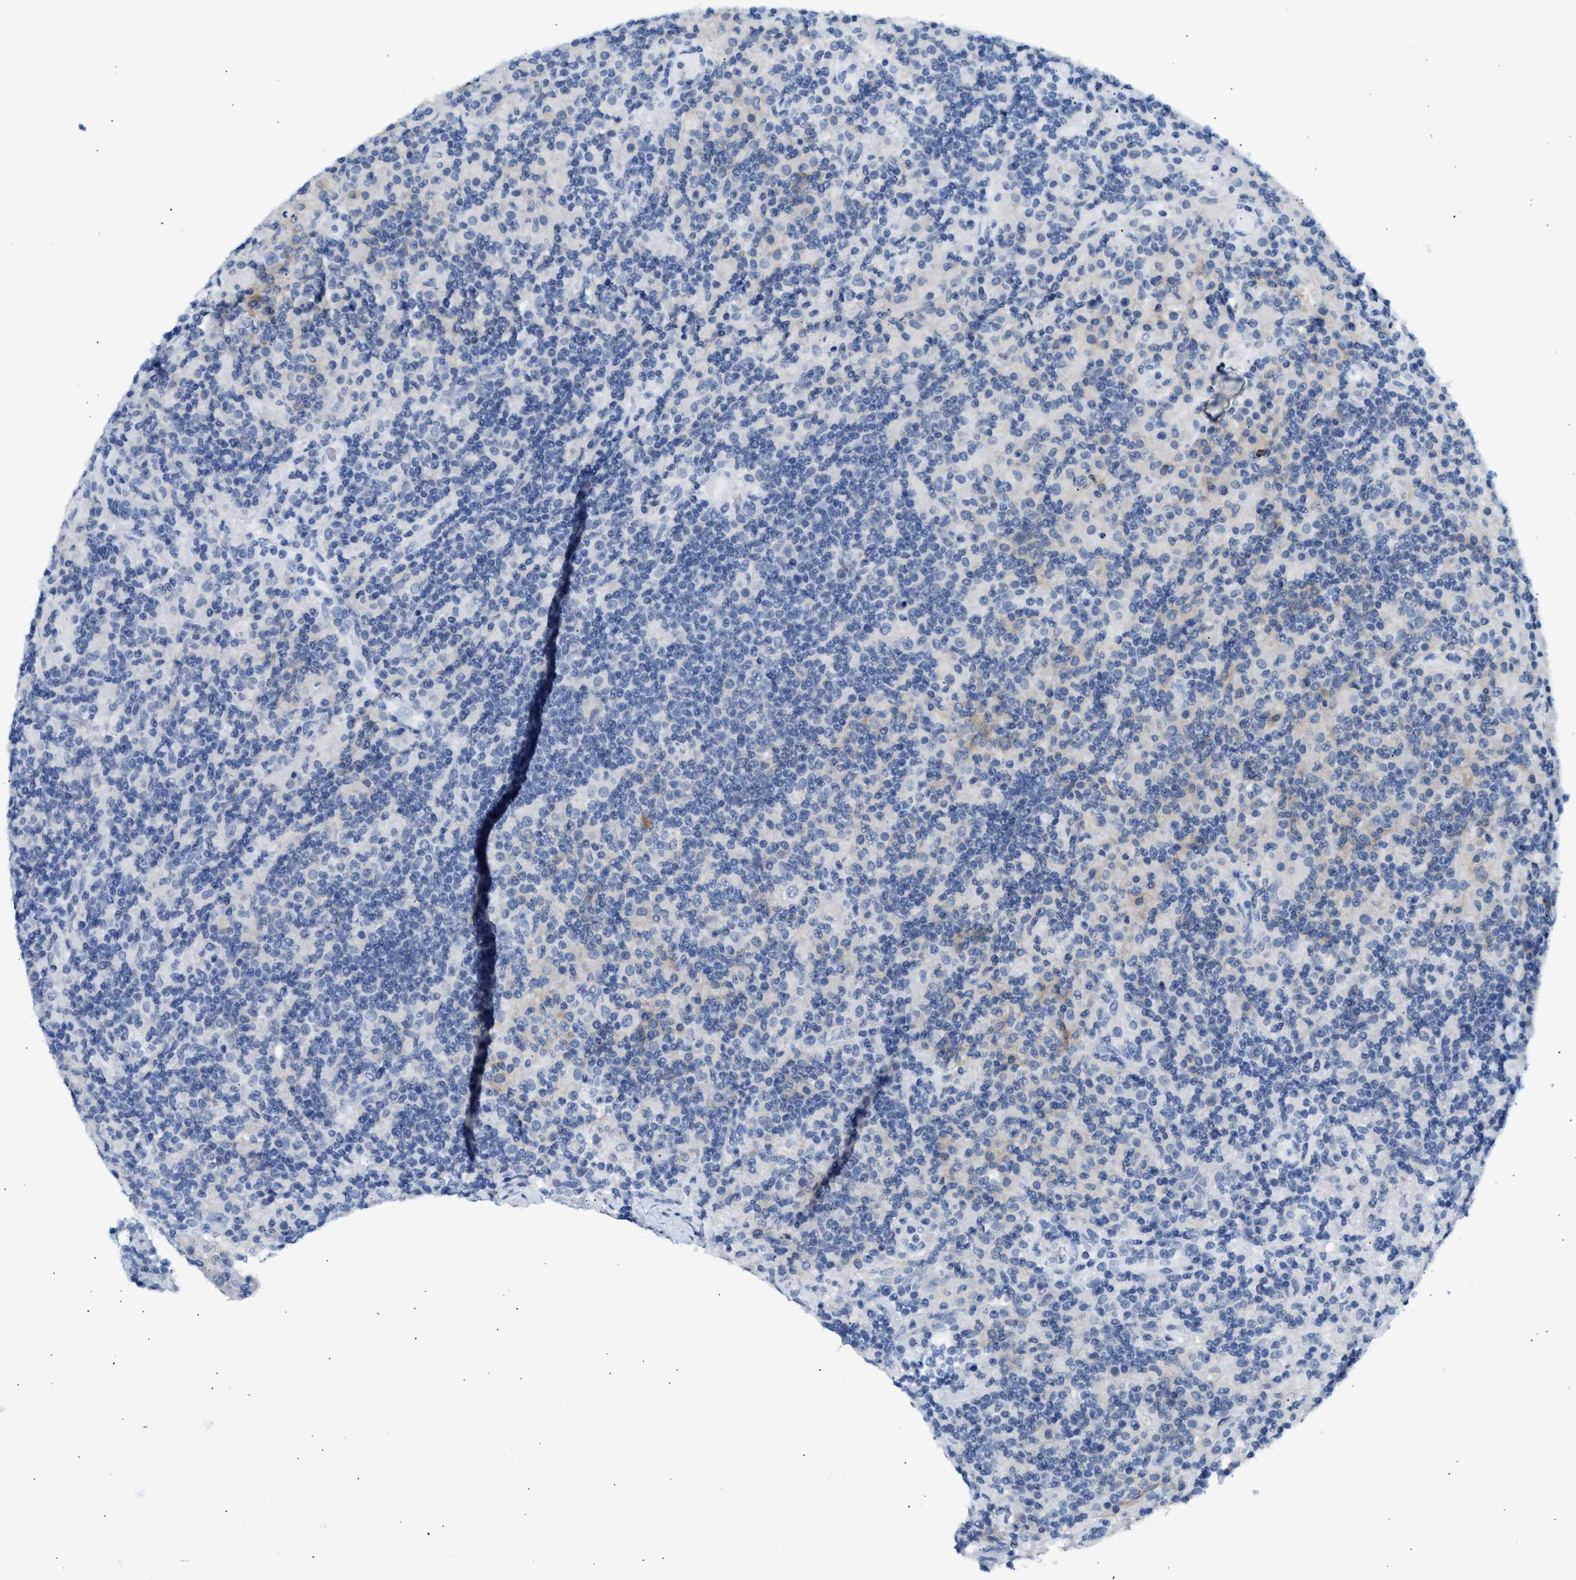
{"staining": {"intensity": "negative", "quantity": "none", "location": "none"}, "tissue": "lymphoma", "cell_type": "Tumor cells", "image_type": "cancer", "snomed": [{"axis": "morphology", "description": "Hodgkin's disease, NOS"}, {"axis": "topography", "description": "Lymph node"}], "caption": "This is an IHC micrograph of Hodgkin's disease. There is no expression in tumor cells.", "gene": "ERBB2", "patient": {"sex": "male", "age": 70}}